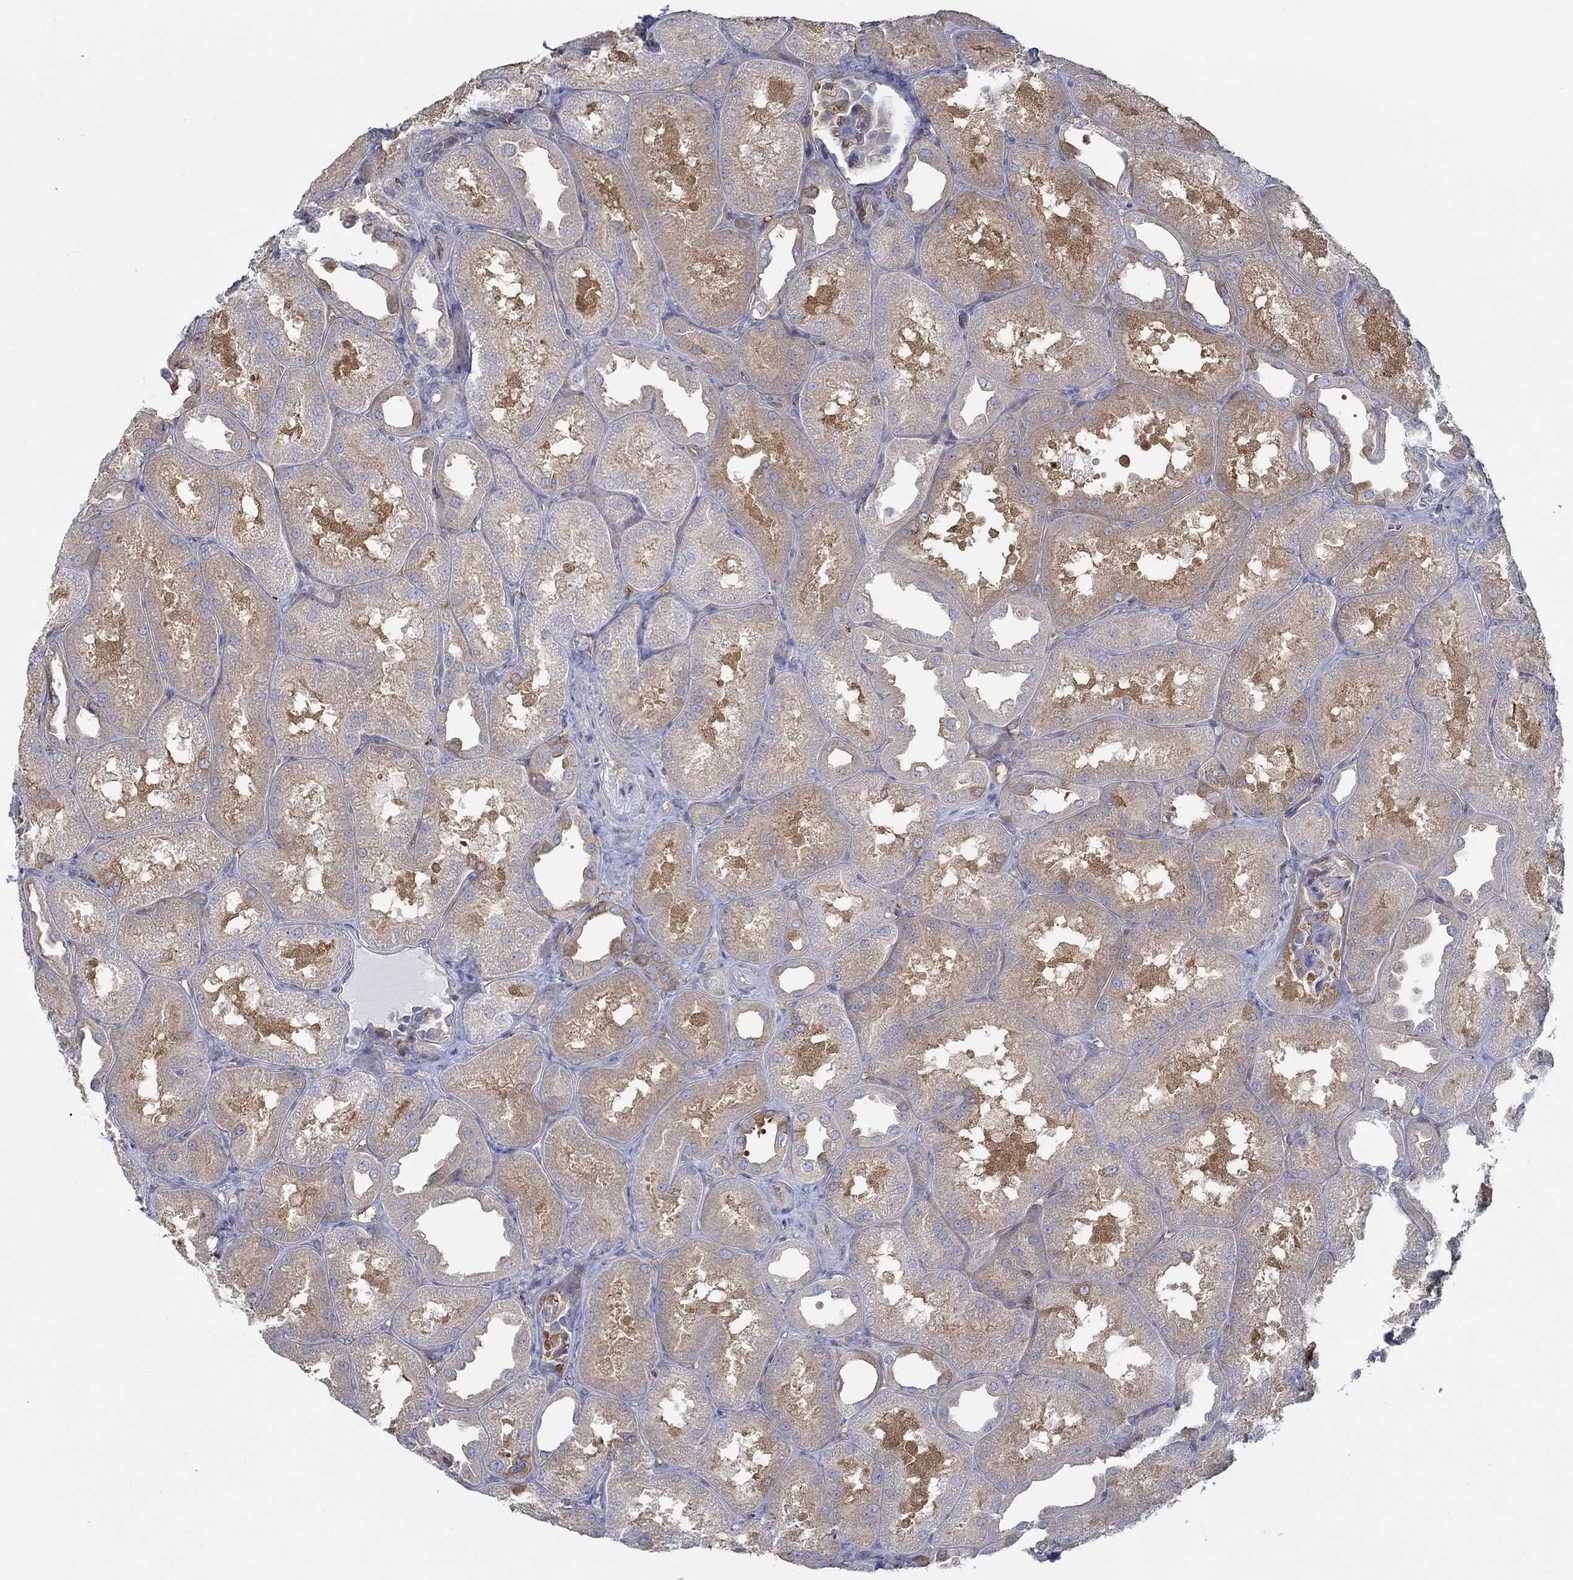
{"staining": {"intensity": "negative", "quantity": "none", "location": "none"}, "tissue": "kidney", "cell_type": "Cells in glomeruli", "image_type": "normal", "snomed": [{"axis": "morphology", "description": "Normal tissue, NOS"}, {"axis": "topography", "description": "Kidney"}], "caption": "There is no significant positivity in cells in glomeruli of kidney. (DAB immunohistochemistry (IHC) visualized using brightfield microscopy, high magnification).", "gene": "SPAG9", "patient": {"sex": "male", "age": 61}}